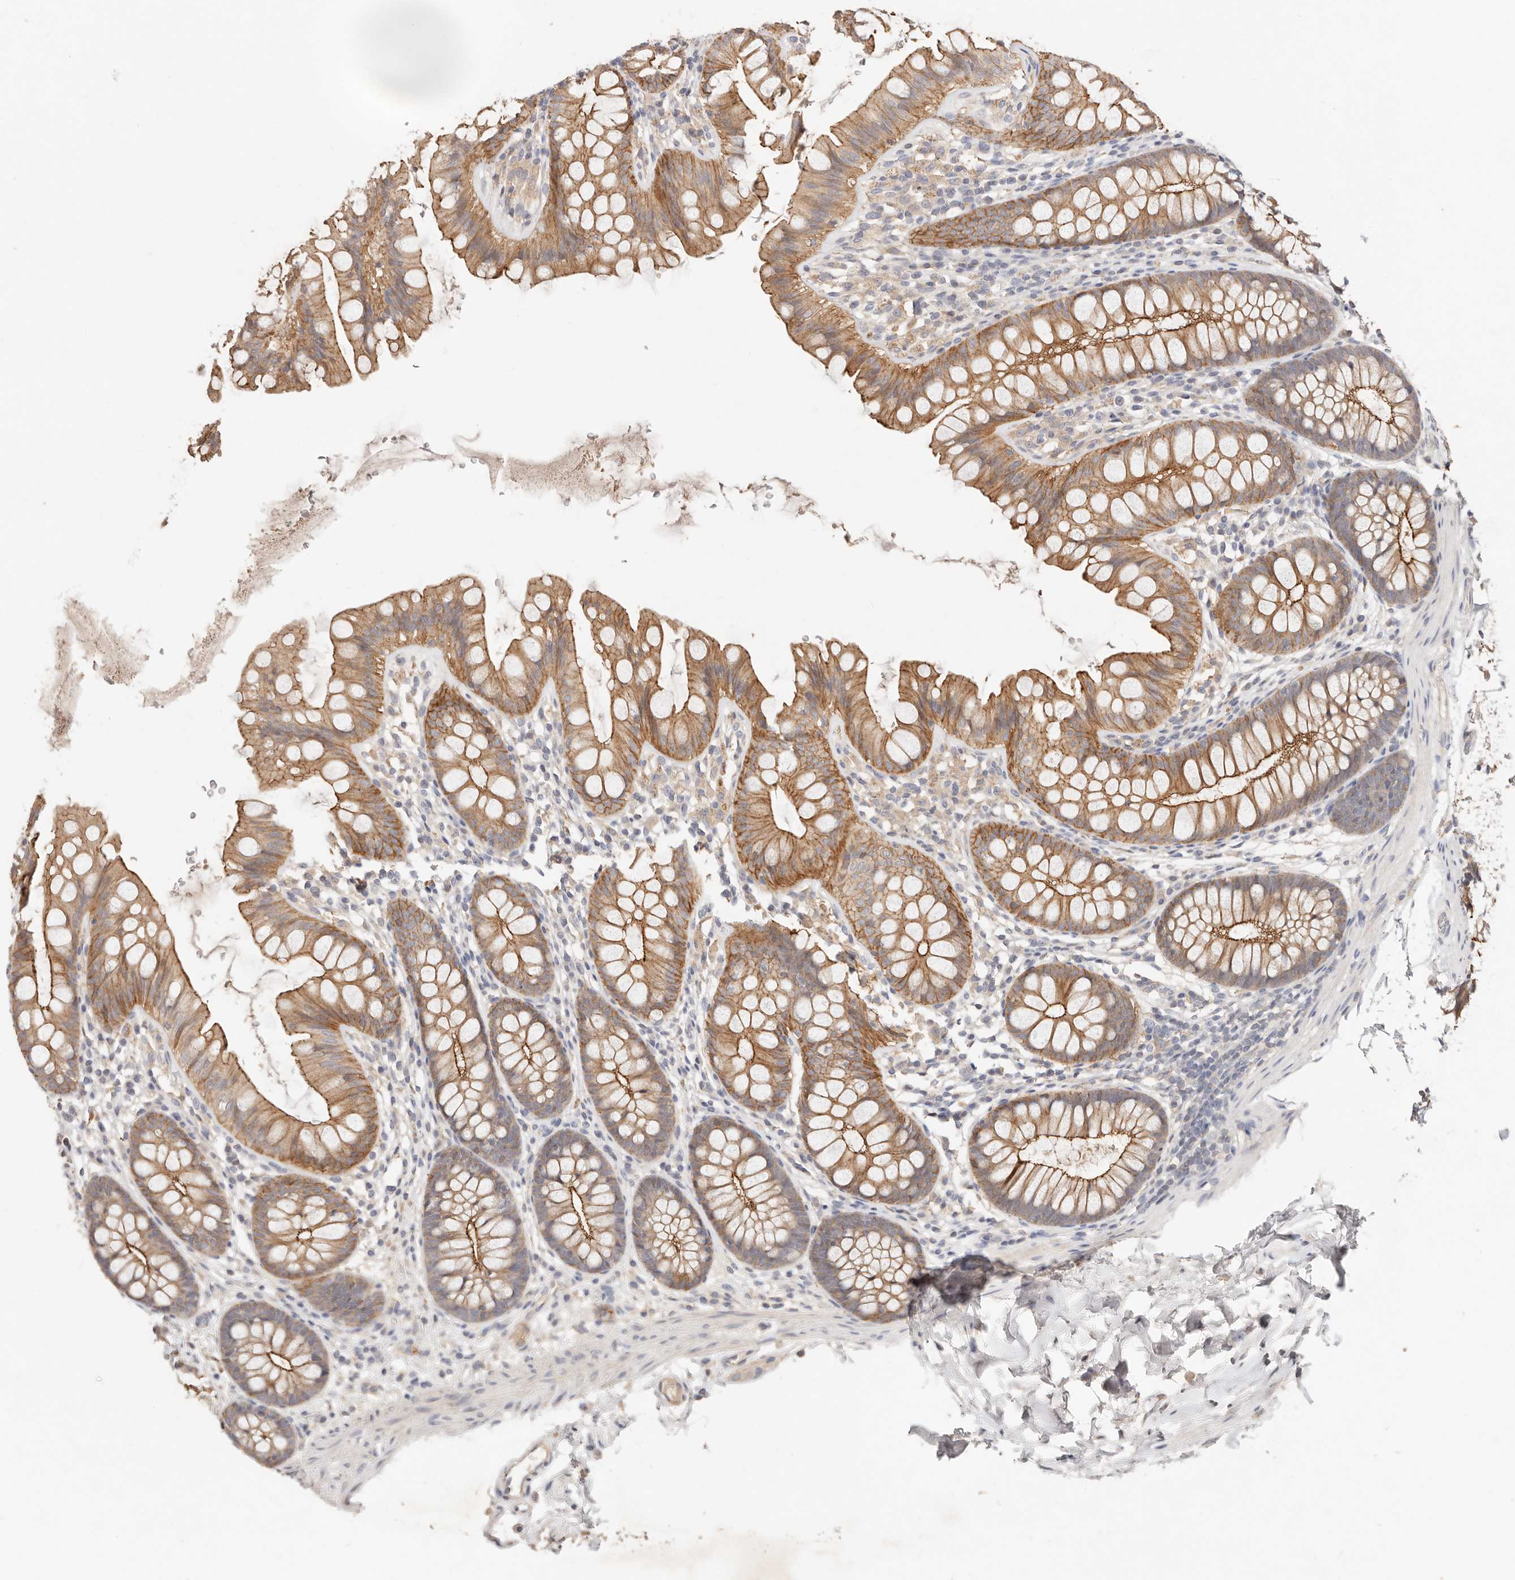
{"staining": {"intensity": "weak", "quantity": ">75%", "location": "cytoplasmic/membranous"}, "tissue": "colon", "cell_type": "Endothelial cells", "image_type": "normal", "snomed": [{"axis": "morphology", "description": "Normal tissue, NOS"}, {"axis": "topography", "description": "Colon"}], "caption": "Endothelial cells demonstrate low levels of weak cytoplasmic/membranous staining in approximately >75% of cells in normal human colon.", "gene": "CXADR", "patient": {"sex": "female", "age": 62}}